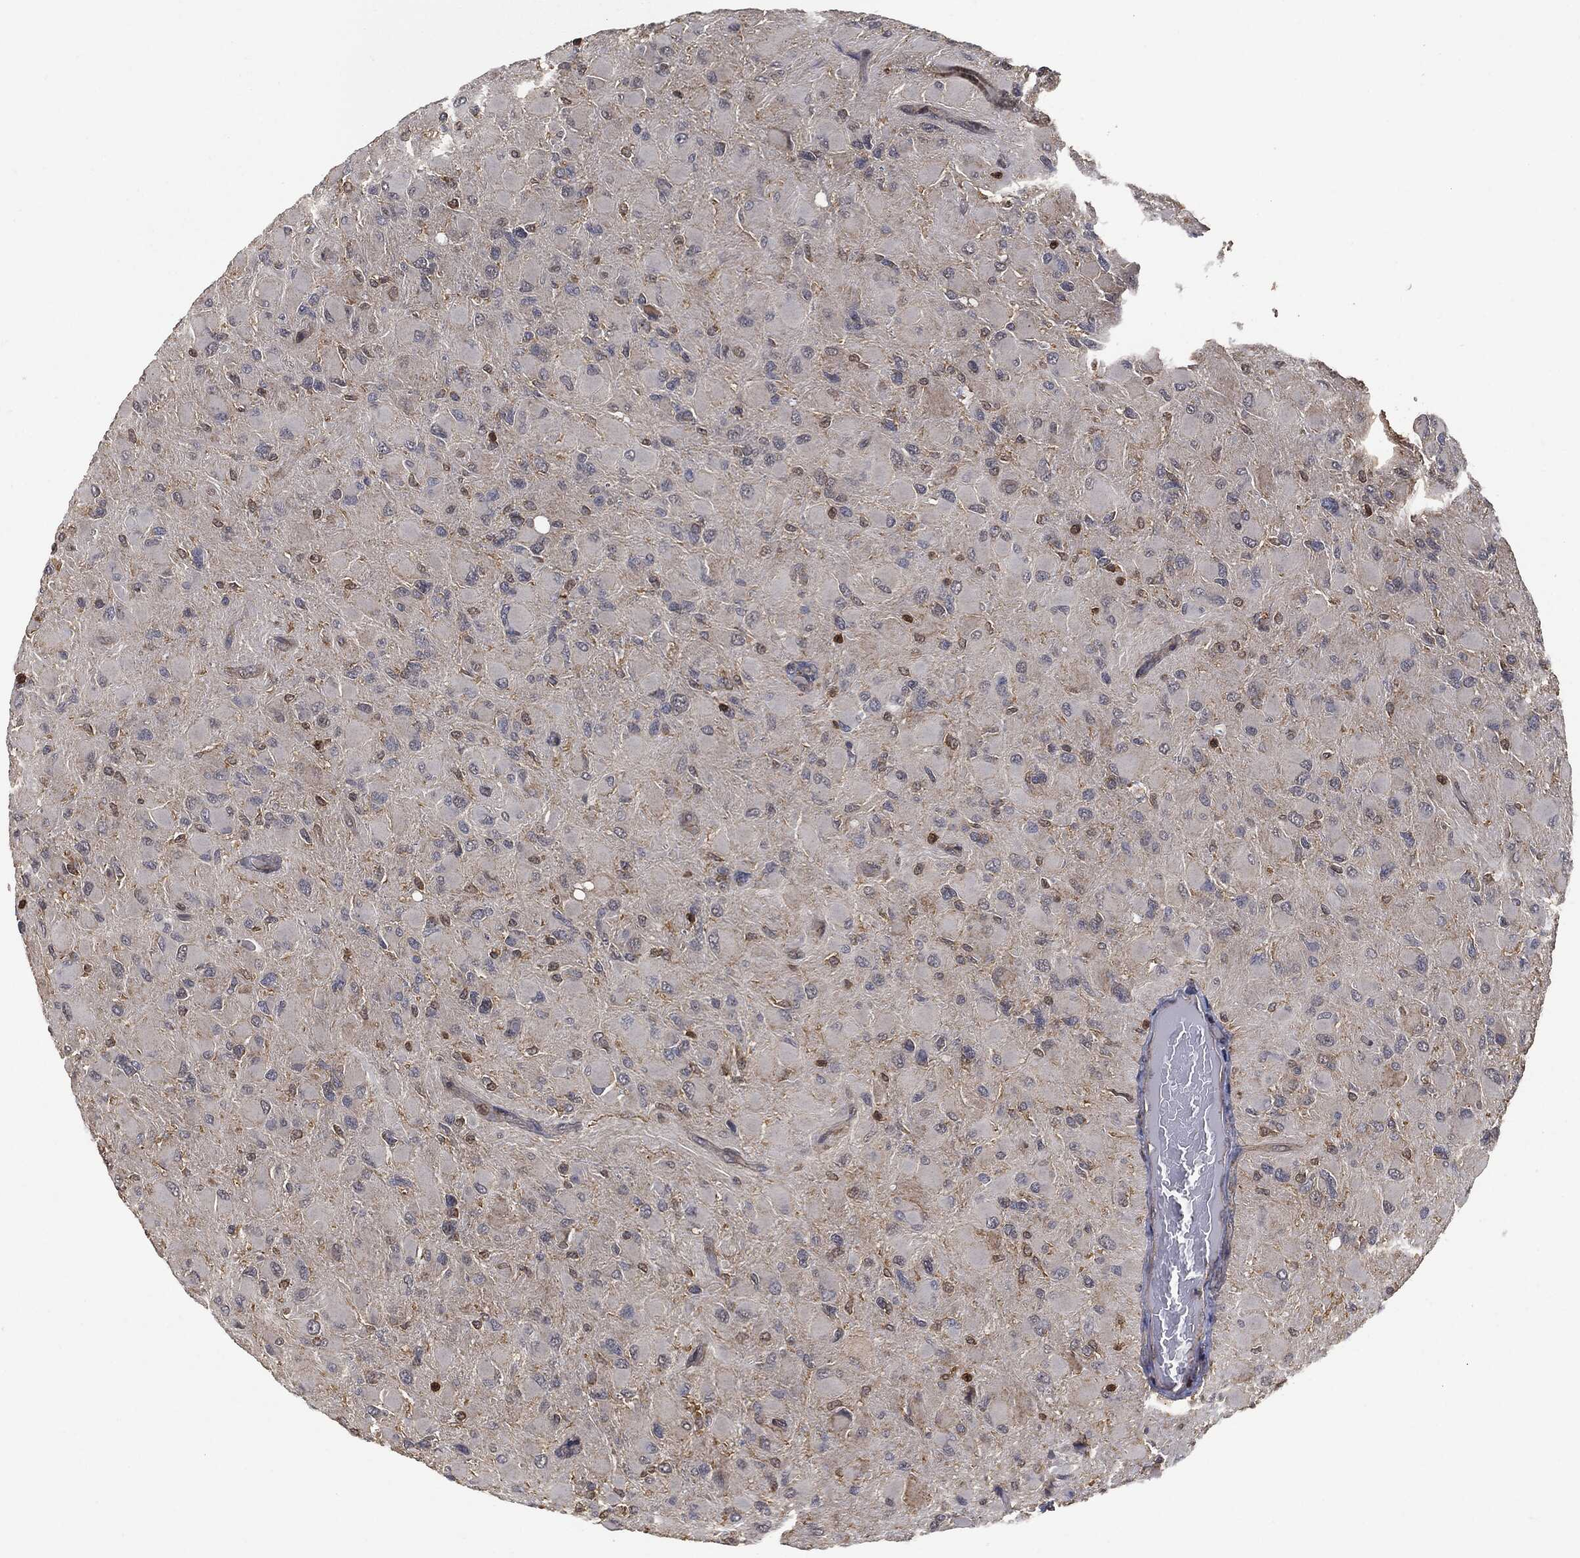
{"staining": {"intensity": "negative", "quantity": "none", "location": "none"}, "tissue": "glioma", "cell_type": "Tumor cells", "image_type": "cancer", "snomed": [{"axis": "morphology", "description": "Glioma, malignant, High grade"}, {"axis": "topography", "description": "Cerebral cortex"}], "caption": "Tumor cells are negative for brown protein staining in malignant glioma (high-grade). (Brightfield microscopy of DAB immunohistochemistry (IHC) at high magnification).", "gene": "PSMB10", "patient": {"sex": "female", "age": 36}}